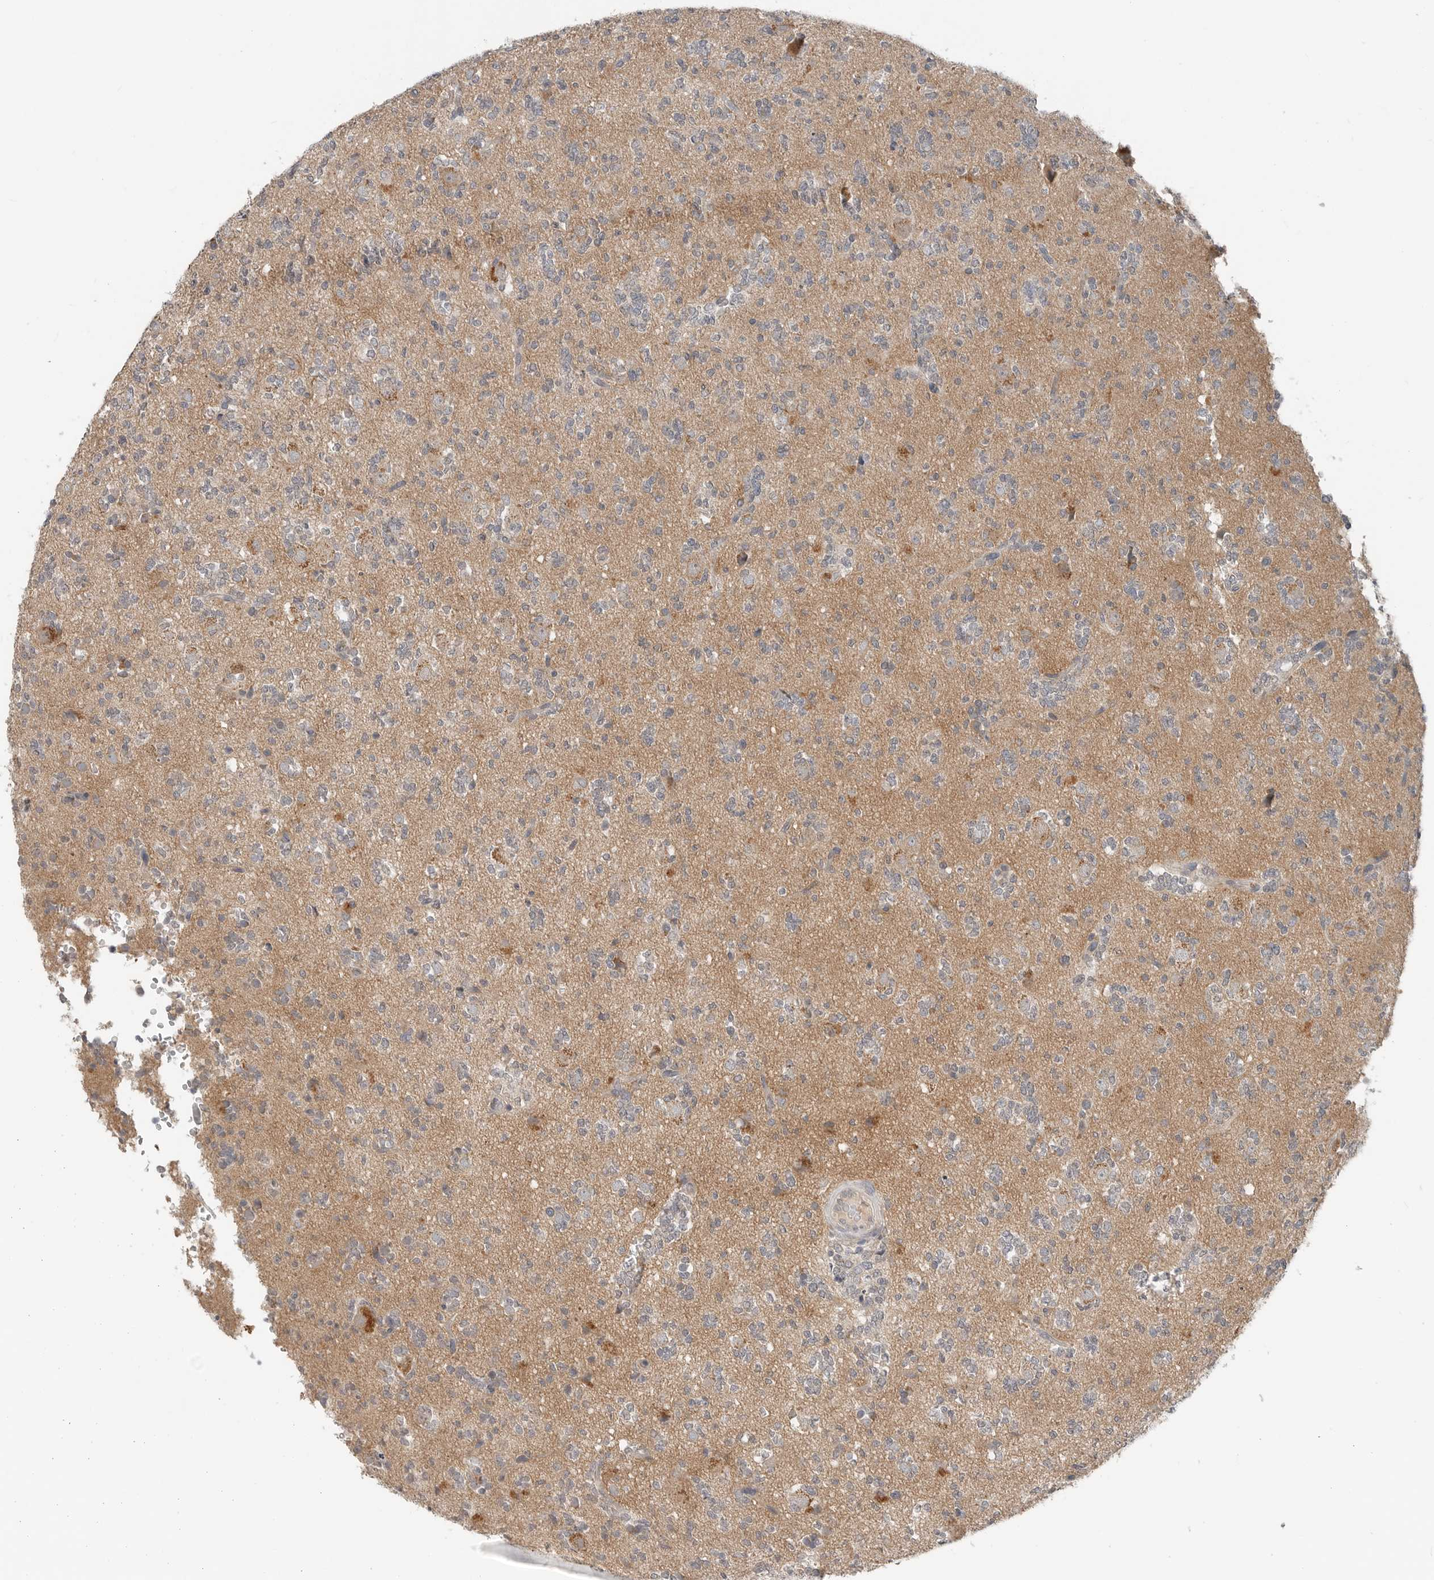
{"staining": {"intensity": "negative", "quantity": "none", "location": "none"}, "tissue": "glioma", "cell_type": "Tumor cells", "image_type": "cancer", "snomed": [{"axis": "morphology", "description": "Glioma, malignant, High grade"}, {"axis": "topography", "description": "Brain"}], "caption": "The histopathology image reveals no staining of tumor cells in glioma. (DAB immunohistochemistry (IHC) visualized using brightfield microscopy, high magnification).", "gene": "FCRLB", "patient": {"sex": "female", "age": 62}}